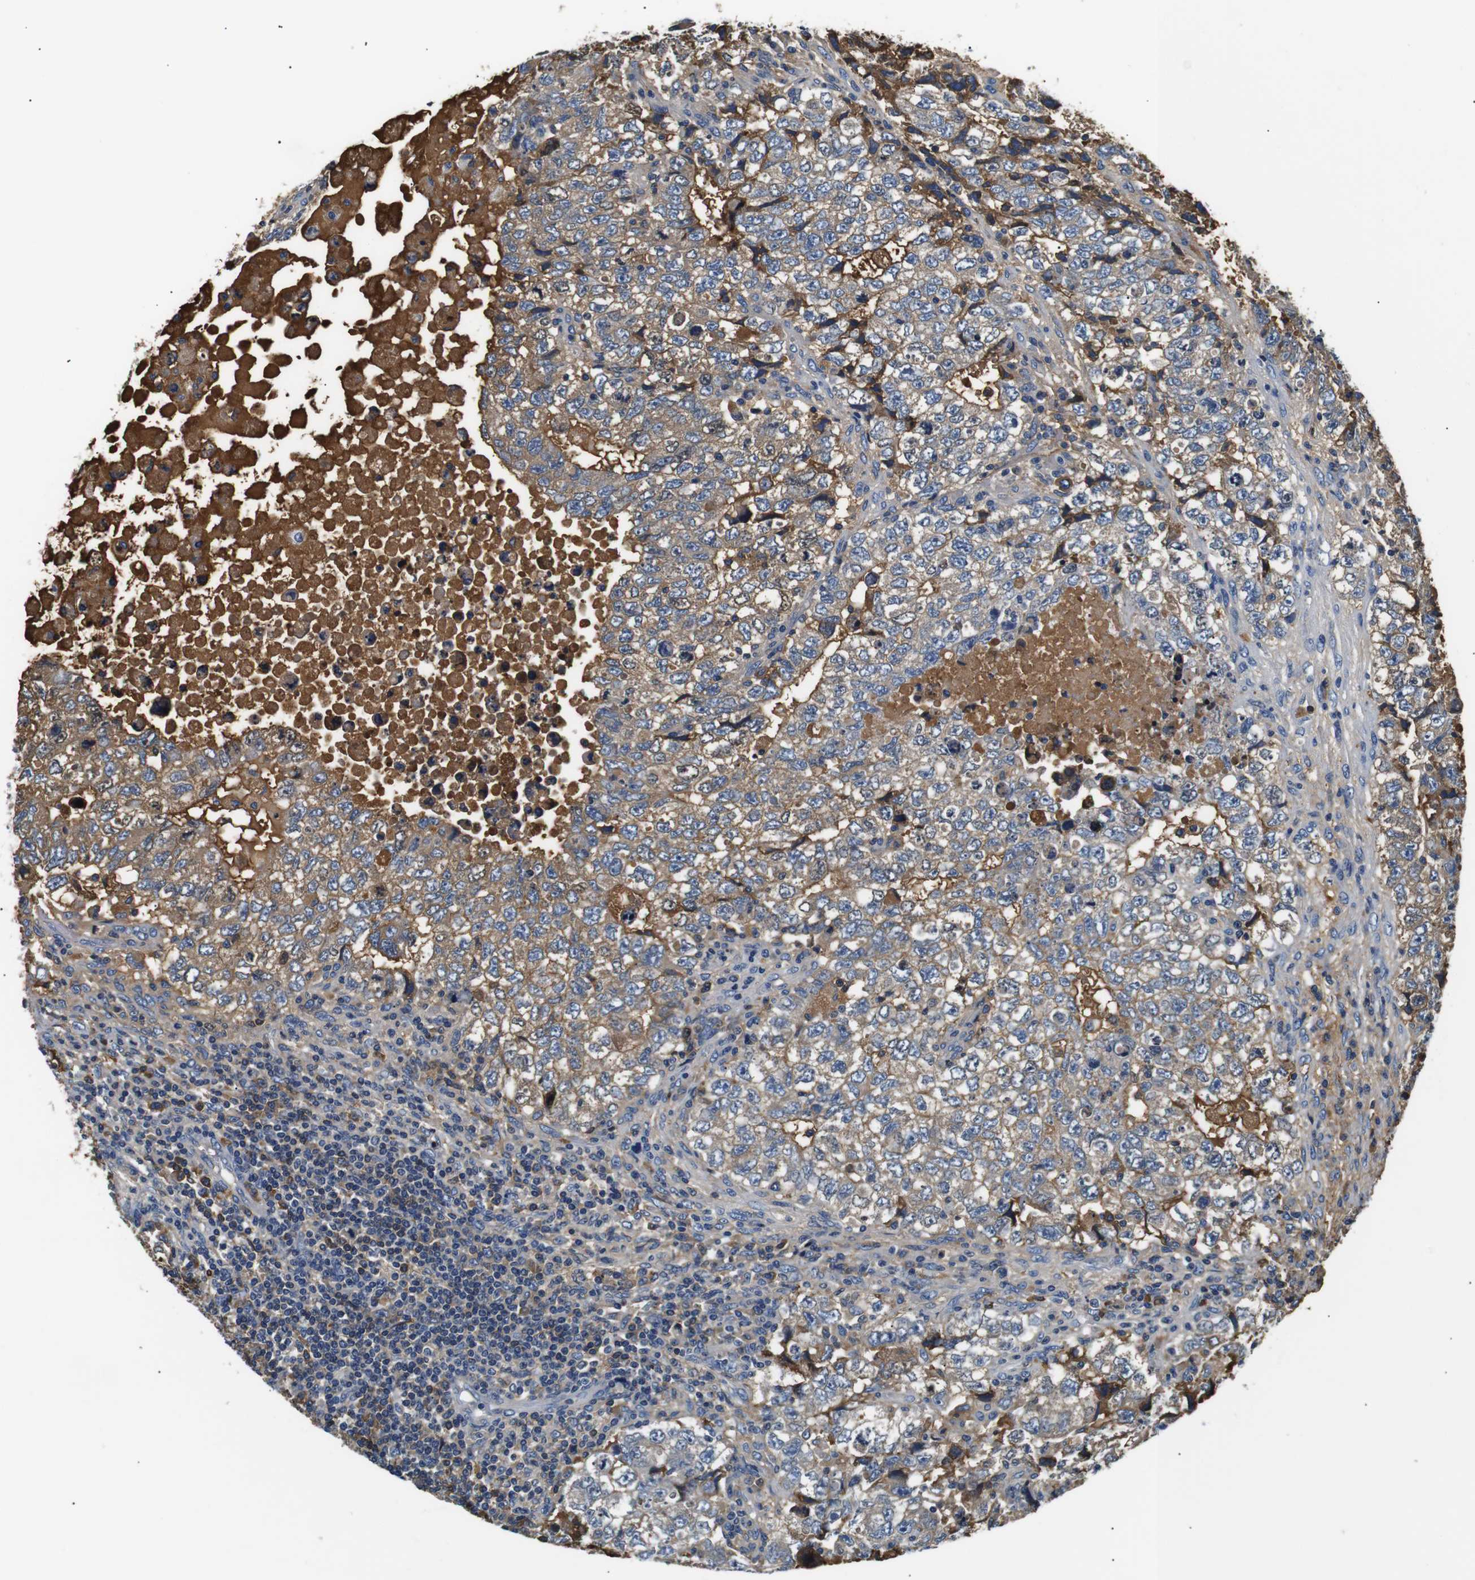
{"staining": {"intensity": "weak", "quantity": "<25%", "location": "cytoplasmic/membranous"}, "tissue": "testis cancer", "cell_type": "Tumor cells", "image_type": "cancer", "snomed": [{"axis": "morphology", "description": "Carcinoma, Embryonal, NOS"}, {"axis": "topography", "description": "Testis"}], "caption": "There is no significant staining in tumor cells of embryonal carcinoma (testis).", "gene": "LHCGR", "patient": {"sex": "male", "age": 36}}